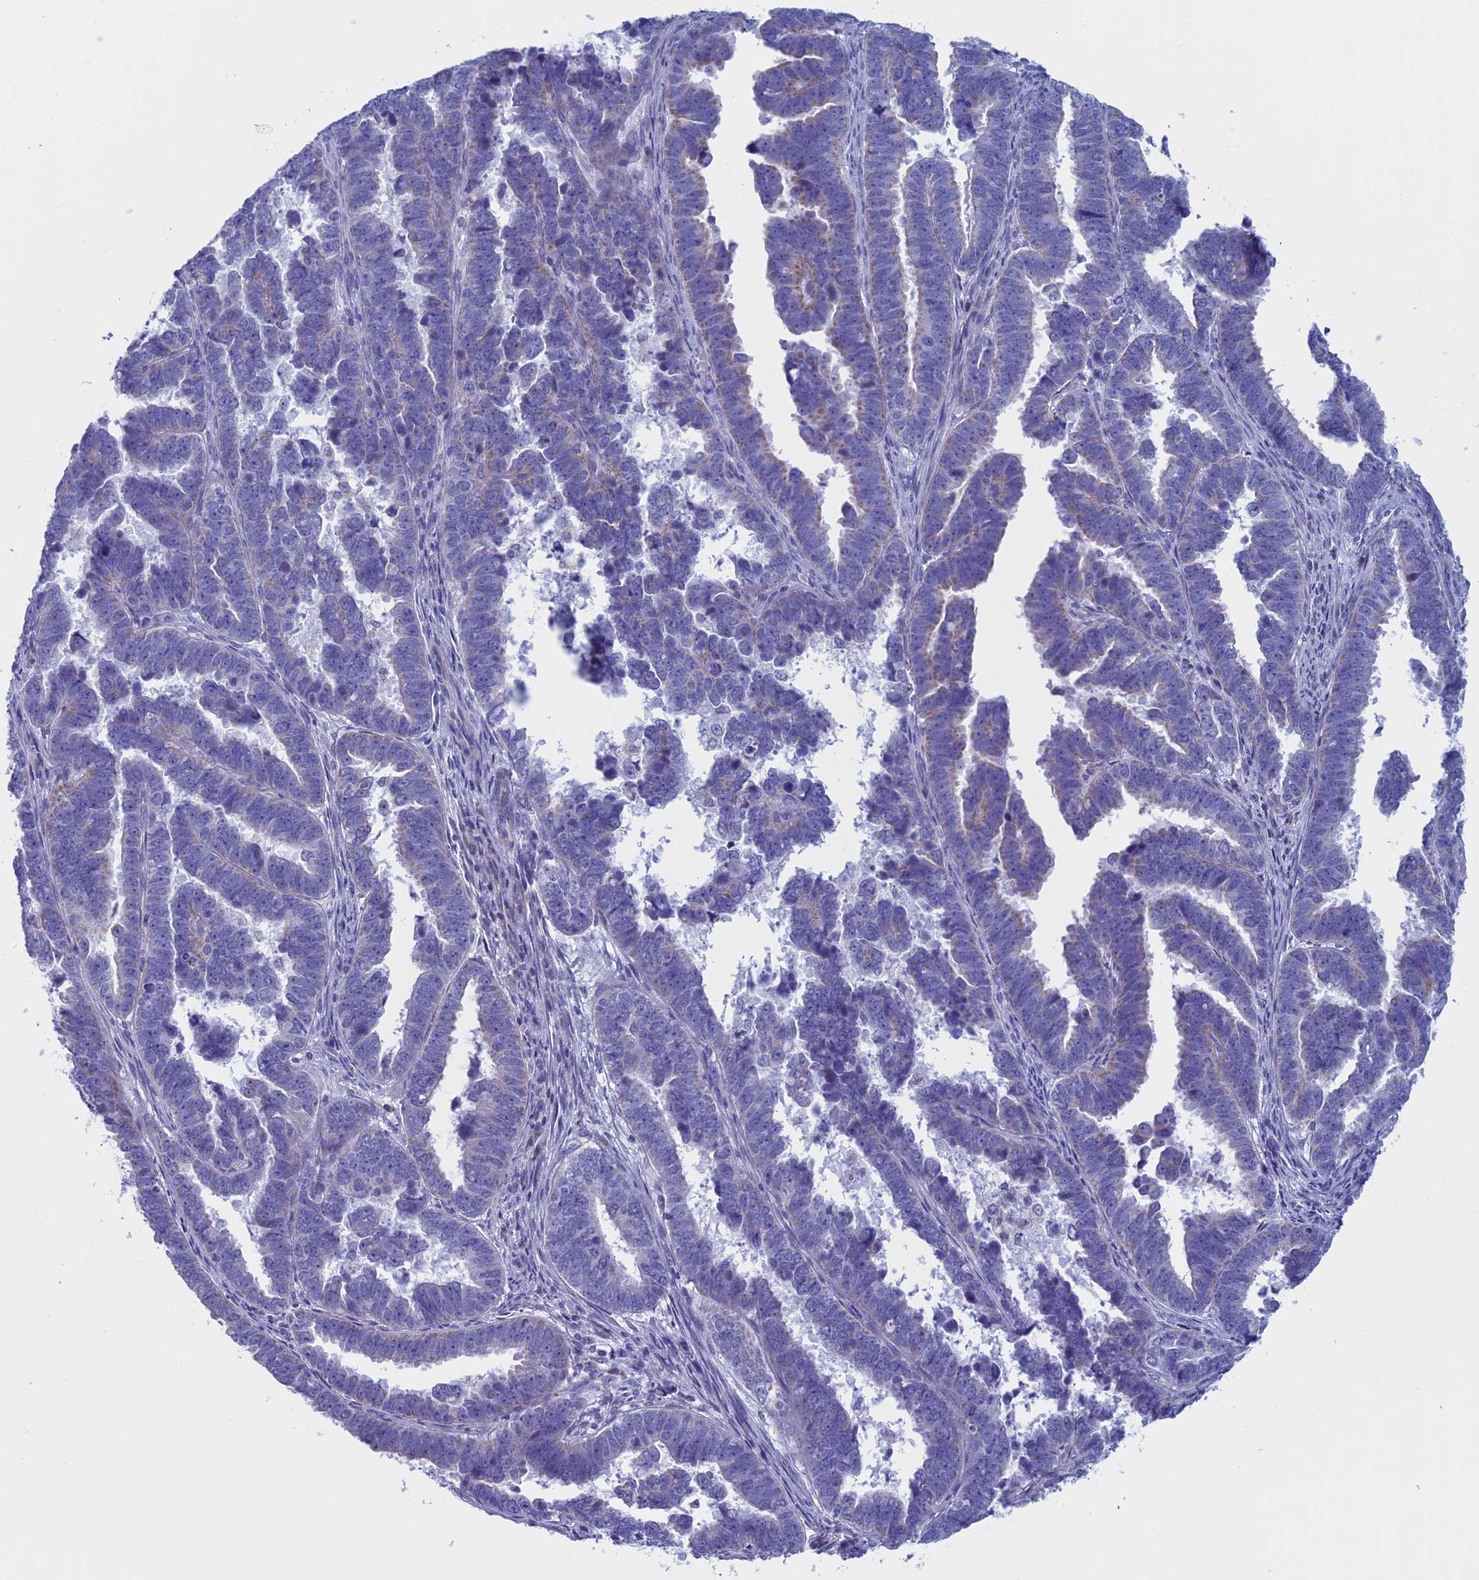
{"staining": {"intensity": "weak", "quantity": "25%-75%", "location": "cytoplasmic/membranous"}, "tissue": "endometrial cancer", "cell_type": "Tumor cells", "image_type": "cancer", "snomed": [{"axis": "morphology", "description": "Adenocarcinoma, NOS"}, {"axis": "topography", "description": "Endometrium"}], "caption": "Immunohistochemical staining of endometrial cancer (adenocarcinoma) displays low levels of weak cytoplasmic/membranous protein expression in about 25%-75% of tumor cells.", "gene": "NDUFB9", "patient": {"sex": "female", "age": 75}}